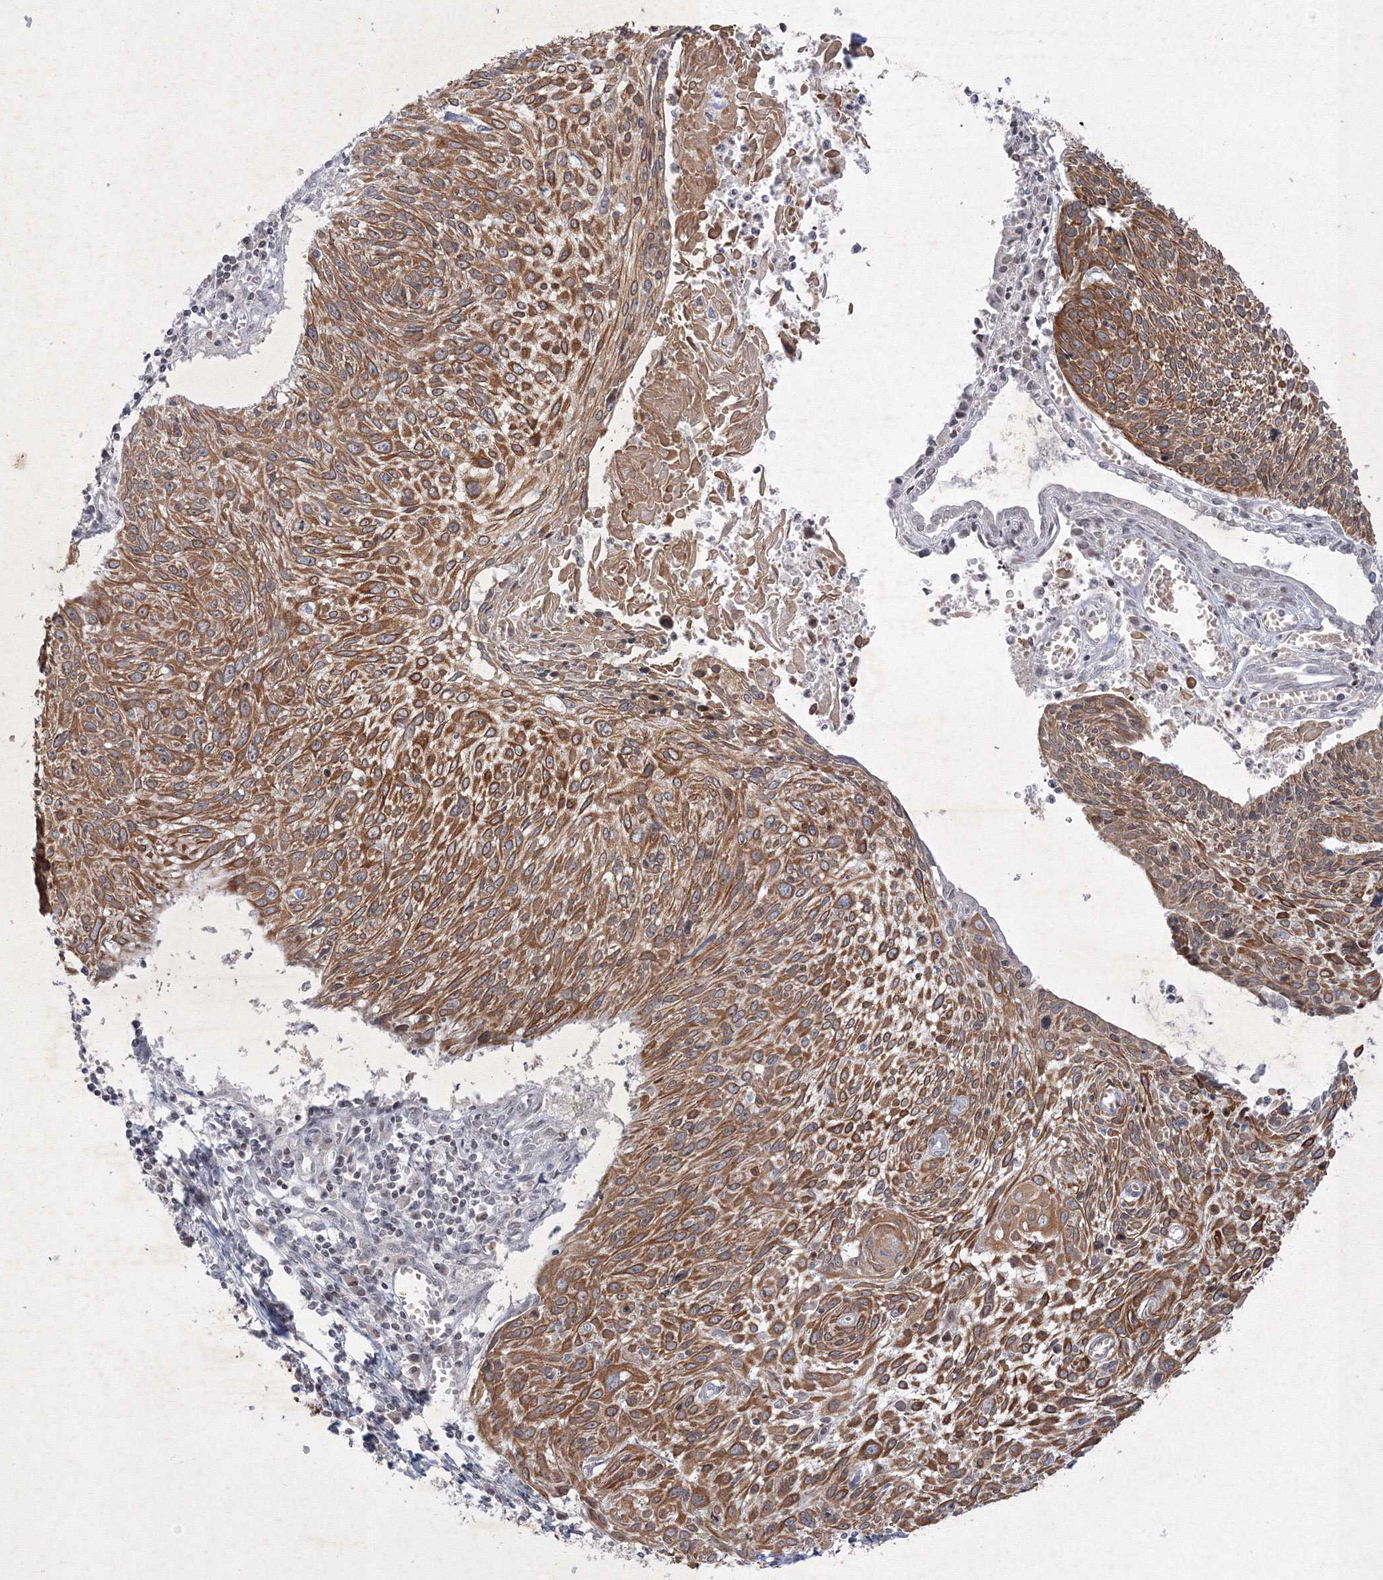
{"staining": {"intensity": "moderate", "quantity": ">75%", "location": "cytoplasmic/membranous"}, "tissue": "cervical cancer", "cell_type": "Tumor cells", "image_type": "cancer", "snomed": [{"axis": "morphology", "description": "Squamous cell carcinoma, NOS"}, {"axis": "topography", "description": "Cervix"}], "caption": "This image shows immunohistochemistry staining of human cervical squamous cell carcinoma, with medium moderate cytoplasmic/membranous staining in about >75% of tumor cells.", "gene": "NXPE3", "patient": {"sex": "female", "age": 51}}